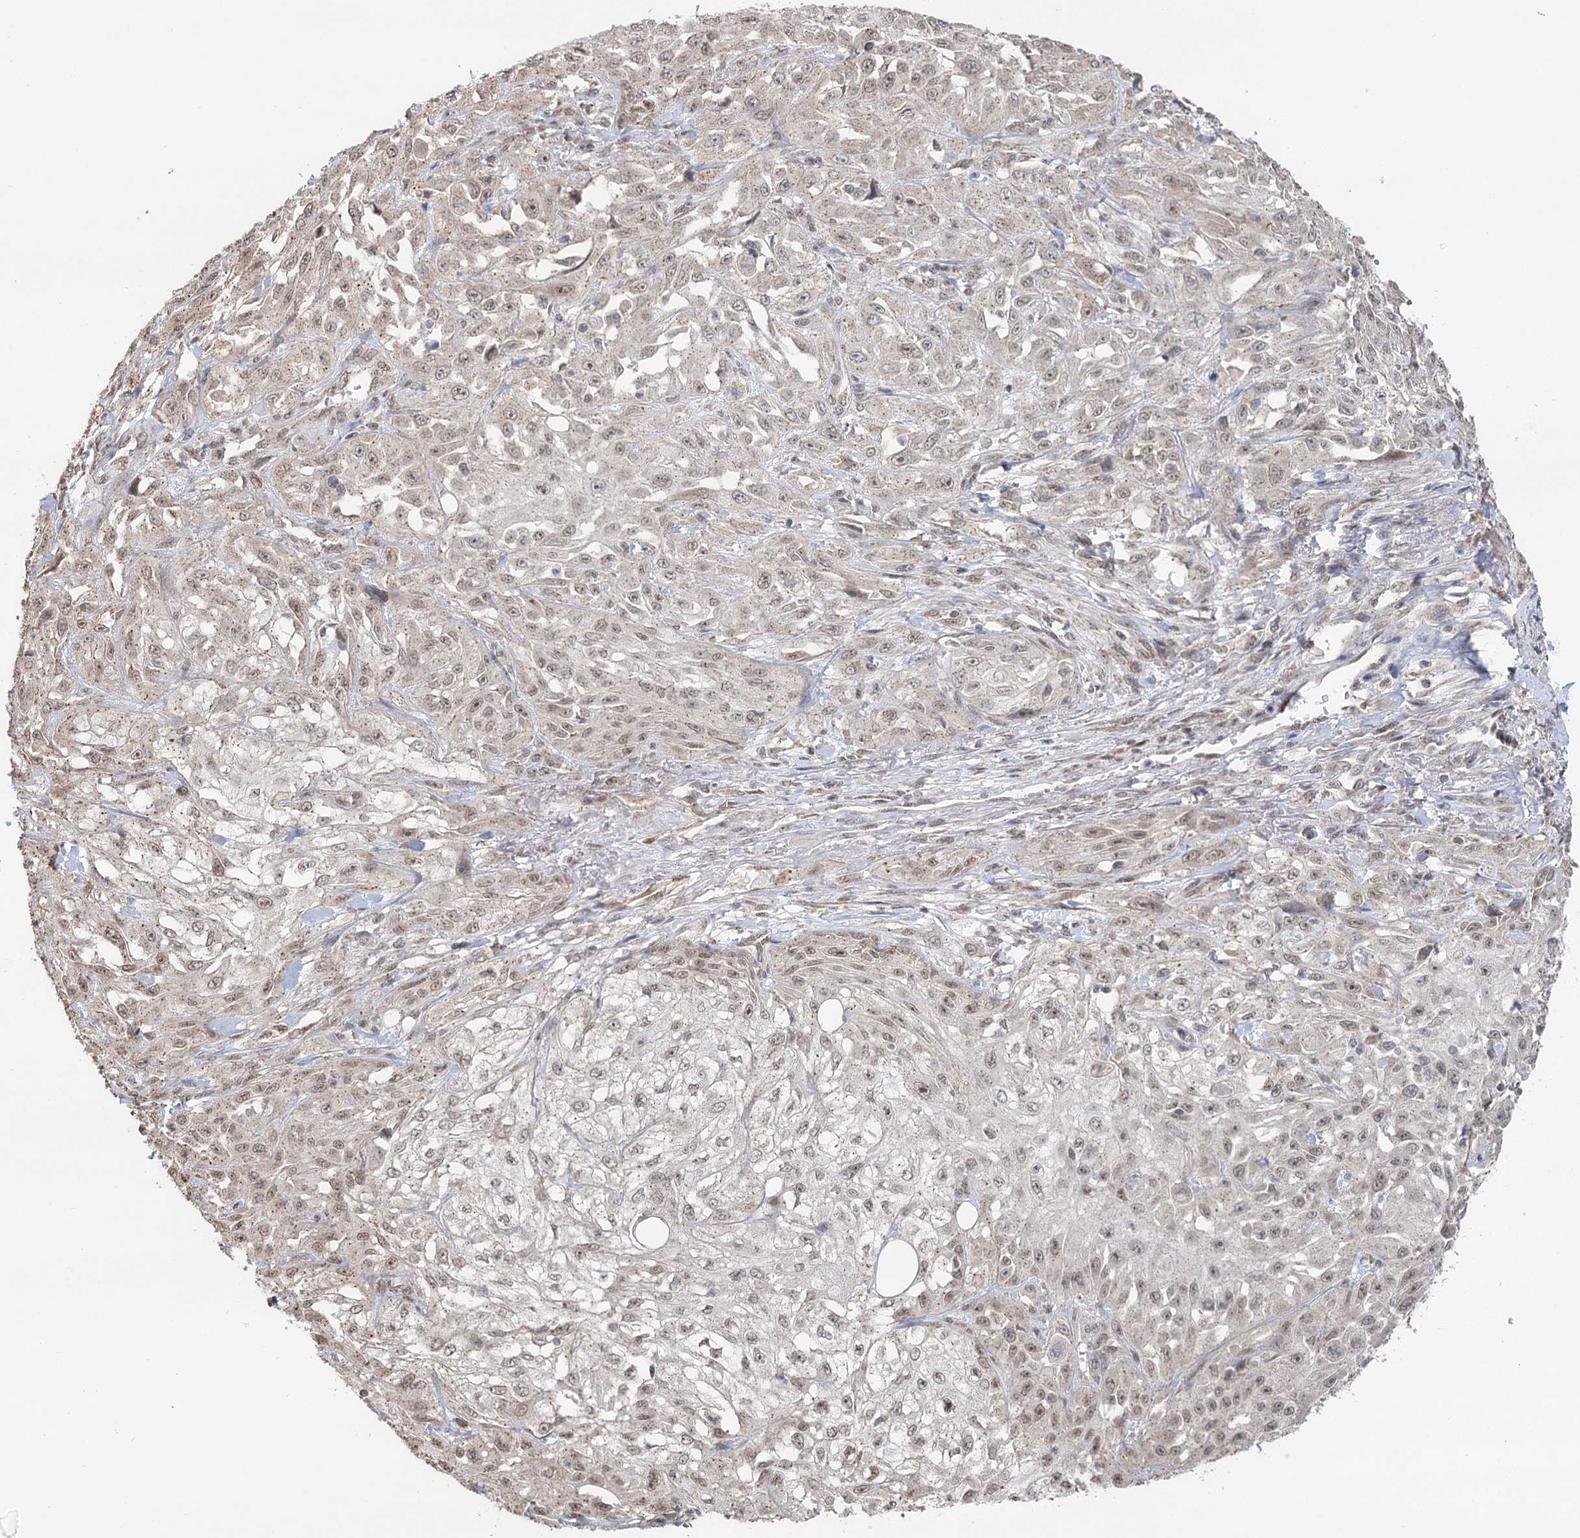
{"staining": {"intensity": "weak", "quantity": "<25%", "location": "nuclear"}, "tissue": "skin cancer", "cell_type": "Tumor cells", "image_type": "cancer", "snomed": [{"axis": "morphology", "description": "Squamous cell carcinoma, NOS"}, {"axis": "morphology", "description": "Squamous cell carcinoma, metastatic, NOS"}, {"axis": "topography", "description": "Skin"}, {"axis": "topography", "description": "Lymph node"}], "caption": "A histopathology image of human squamous cell carcinoma (skin) is negative for staining in tumor cells.", "gene": "GPALPP1", "patient": {"sex": "male", "age": 75}}